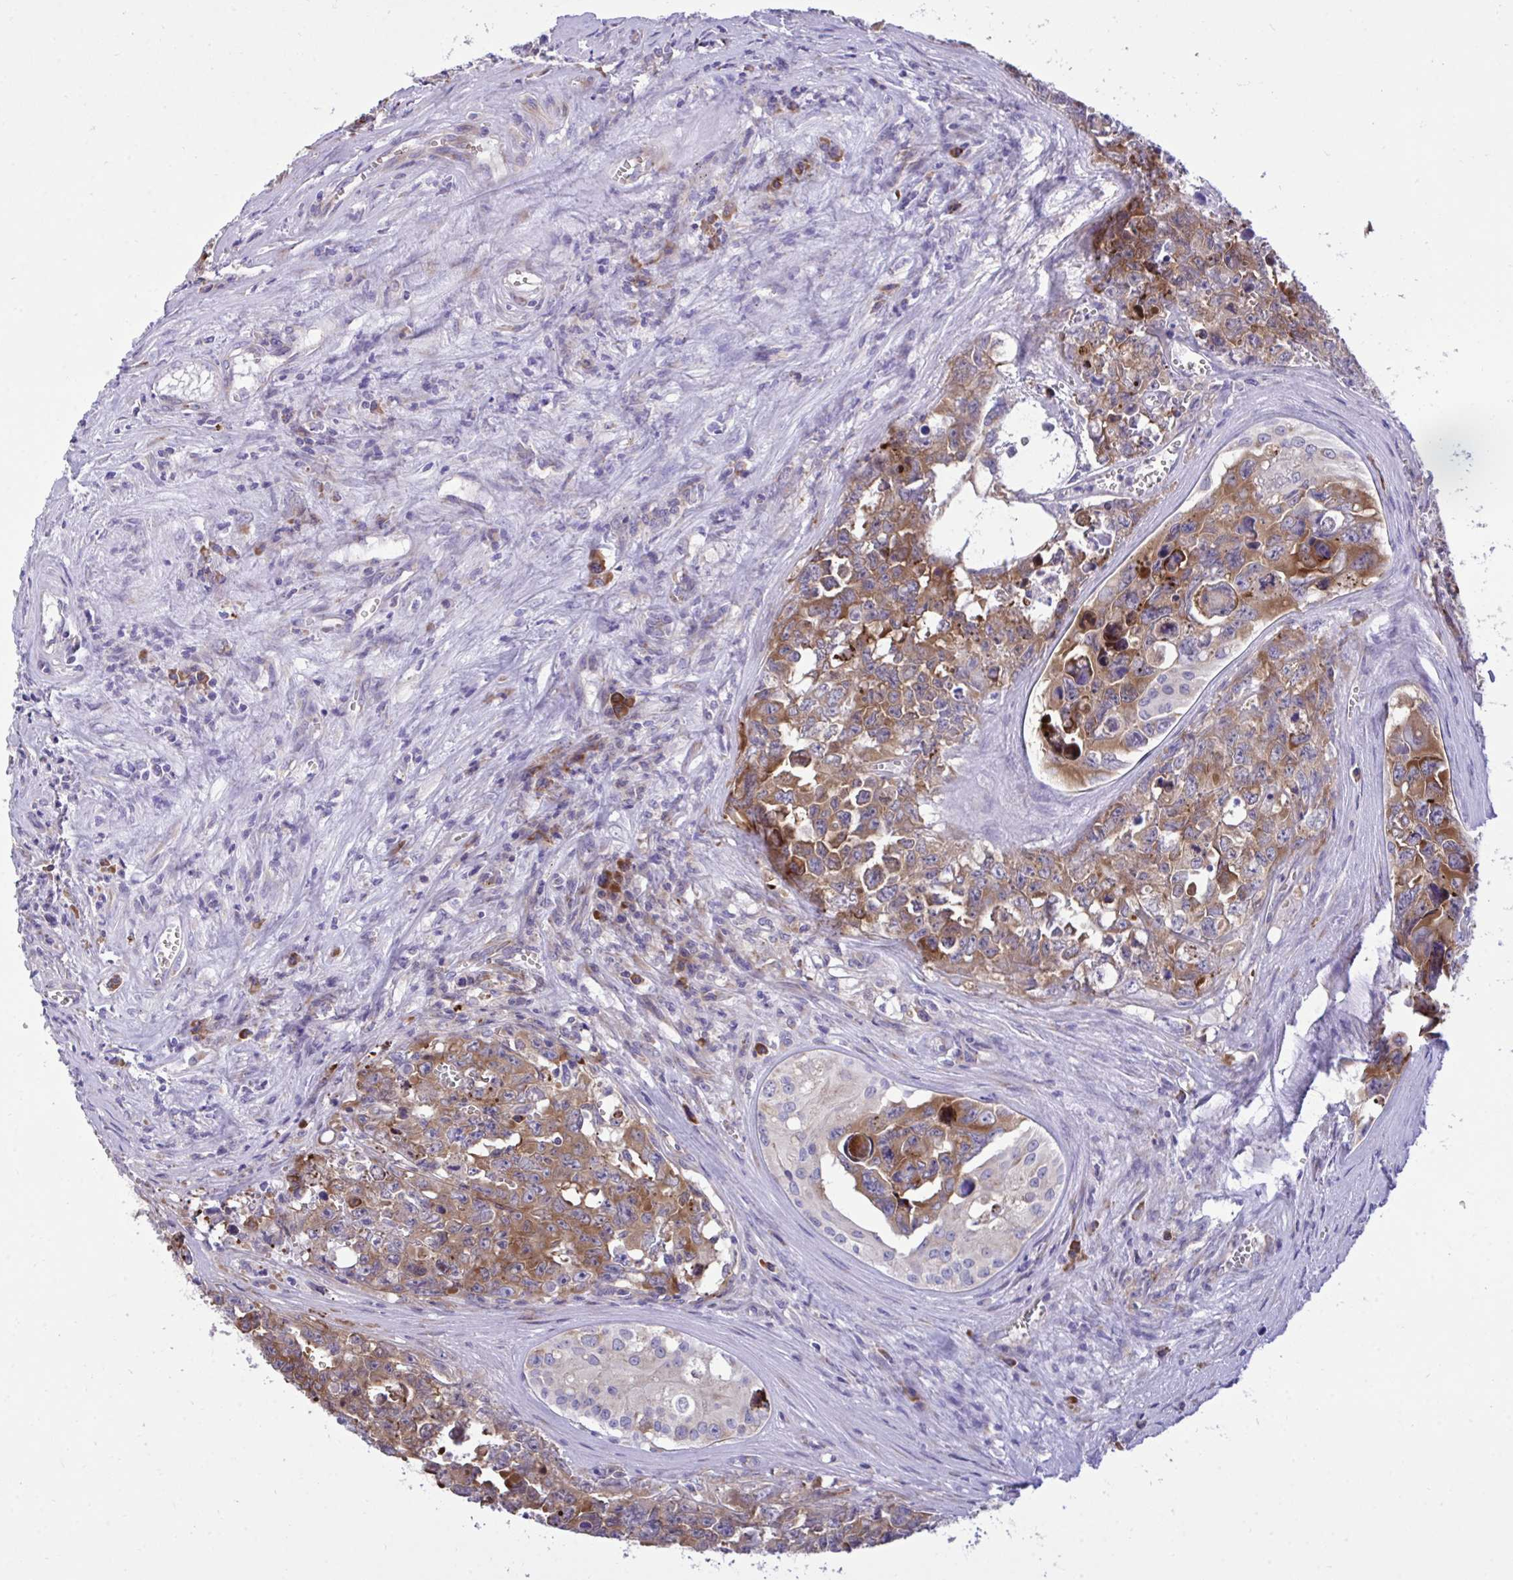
{"staining": {"intensity": "moderate", "quantity": ">75%", "location": "cytoplasmic/membranous"}, "tissue": "testis cancer", "cell_type": "Tumor cells", "image_type": "cancer", "snomed": [{"axis": "morphology", "description": "Carcinoma, Embryonal, NOS"}, {"axis": "topography", "description": "Testis"}], "caption": "IHC (DAB (3,3'-diaminobenzidine)) staining of human testis cancer shows moderate cytoplasmic/membranous protein positivity in approximately >75% of tumor cells.", "gene": "RPS15", "patient": {"sex": "male", "age": 24}}